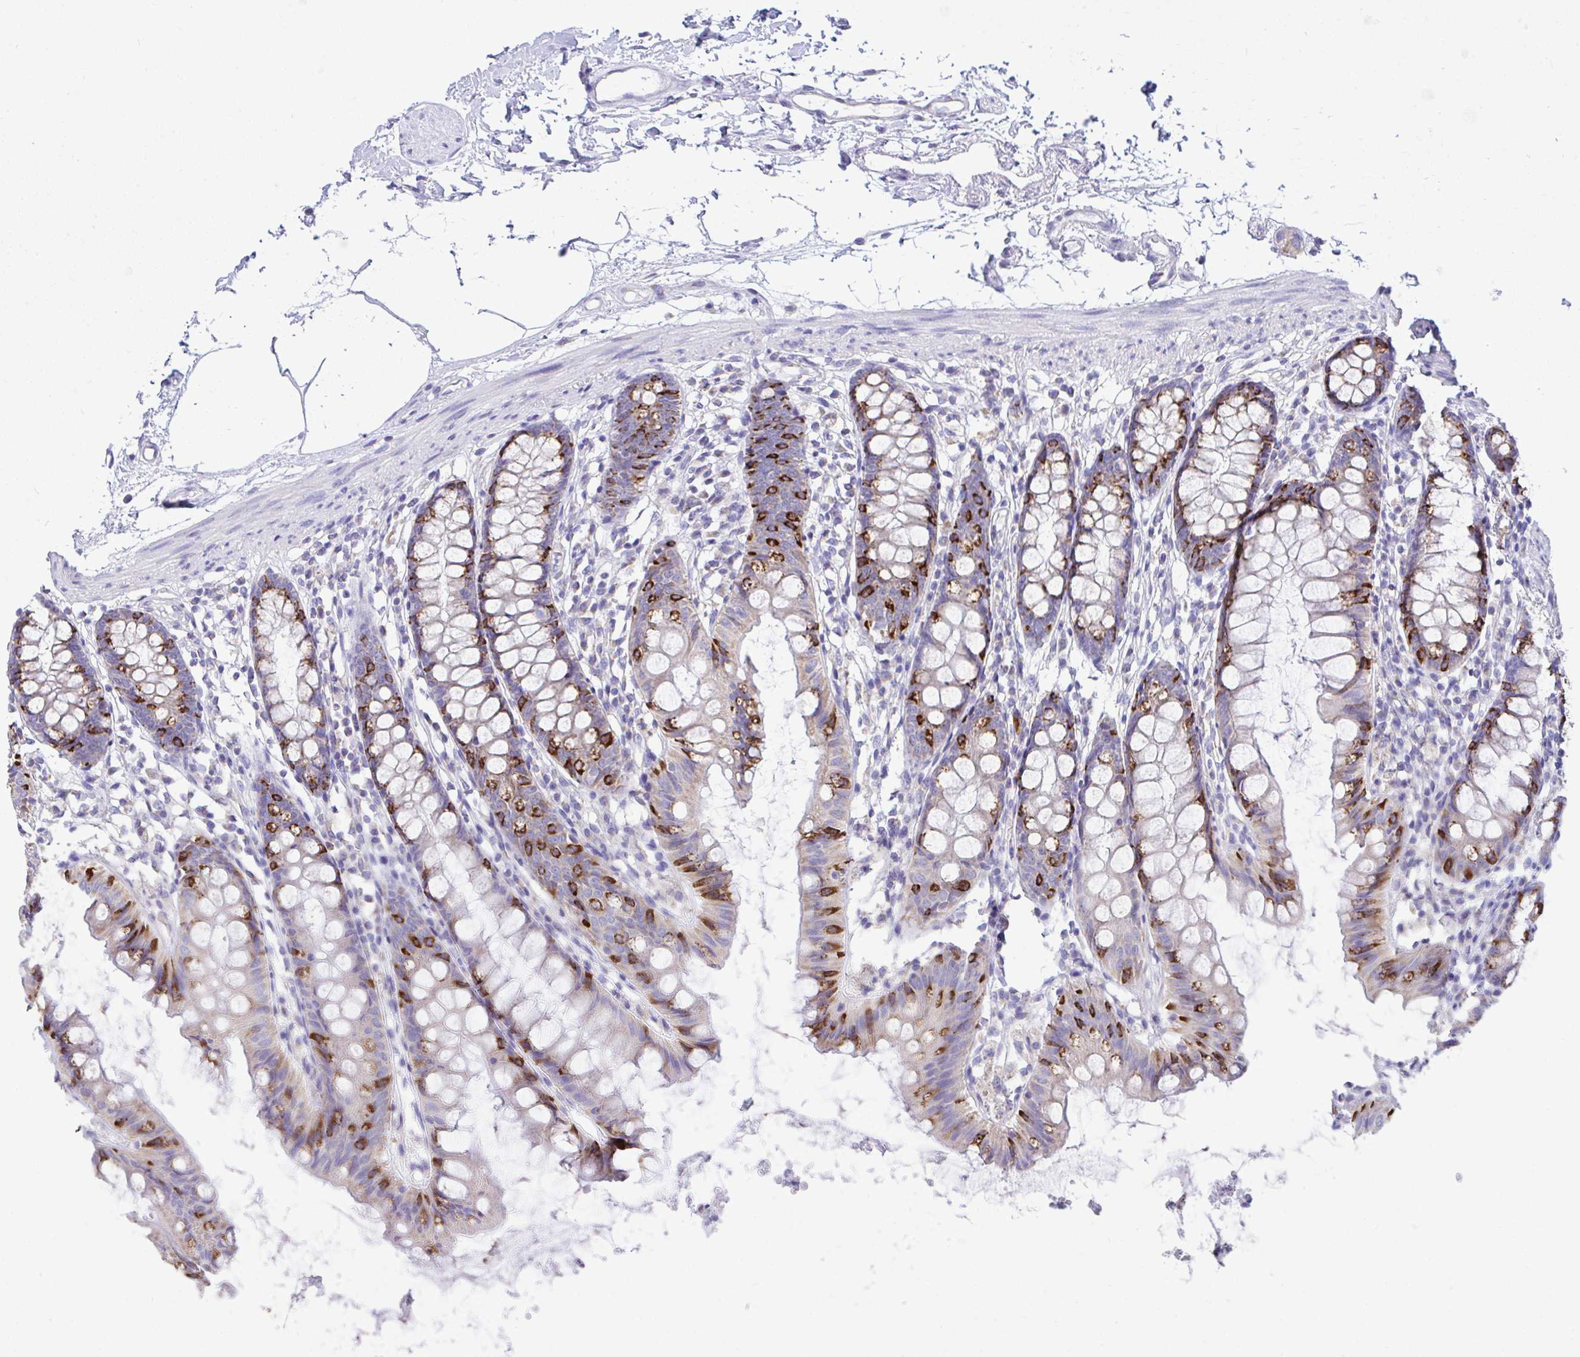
{"staining": {"intensity": "negative", "quantity": "none", "location": "none"}, "tissue": "colon", "cell_type": "Endothelial cells", "image_type": "normal", "snomed": [{"axis": "morphology", "description": "Normal tissue, NOS"}, {"axis": "topography", "description": "Colon"}], "caption": "DAB immunohistochemical staining of benign colon reveals no significant expression in endothelial cells.", "gene": "NLRP8", "patient": {"sex": "female", "age": 84}}